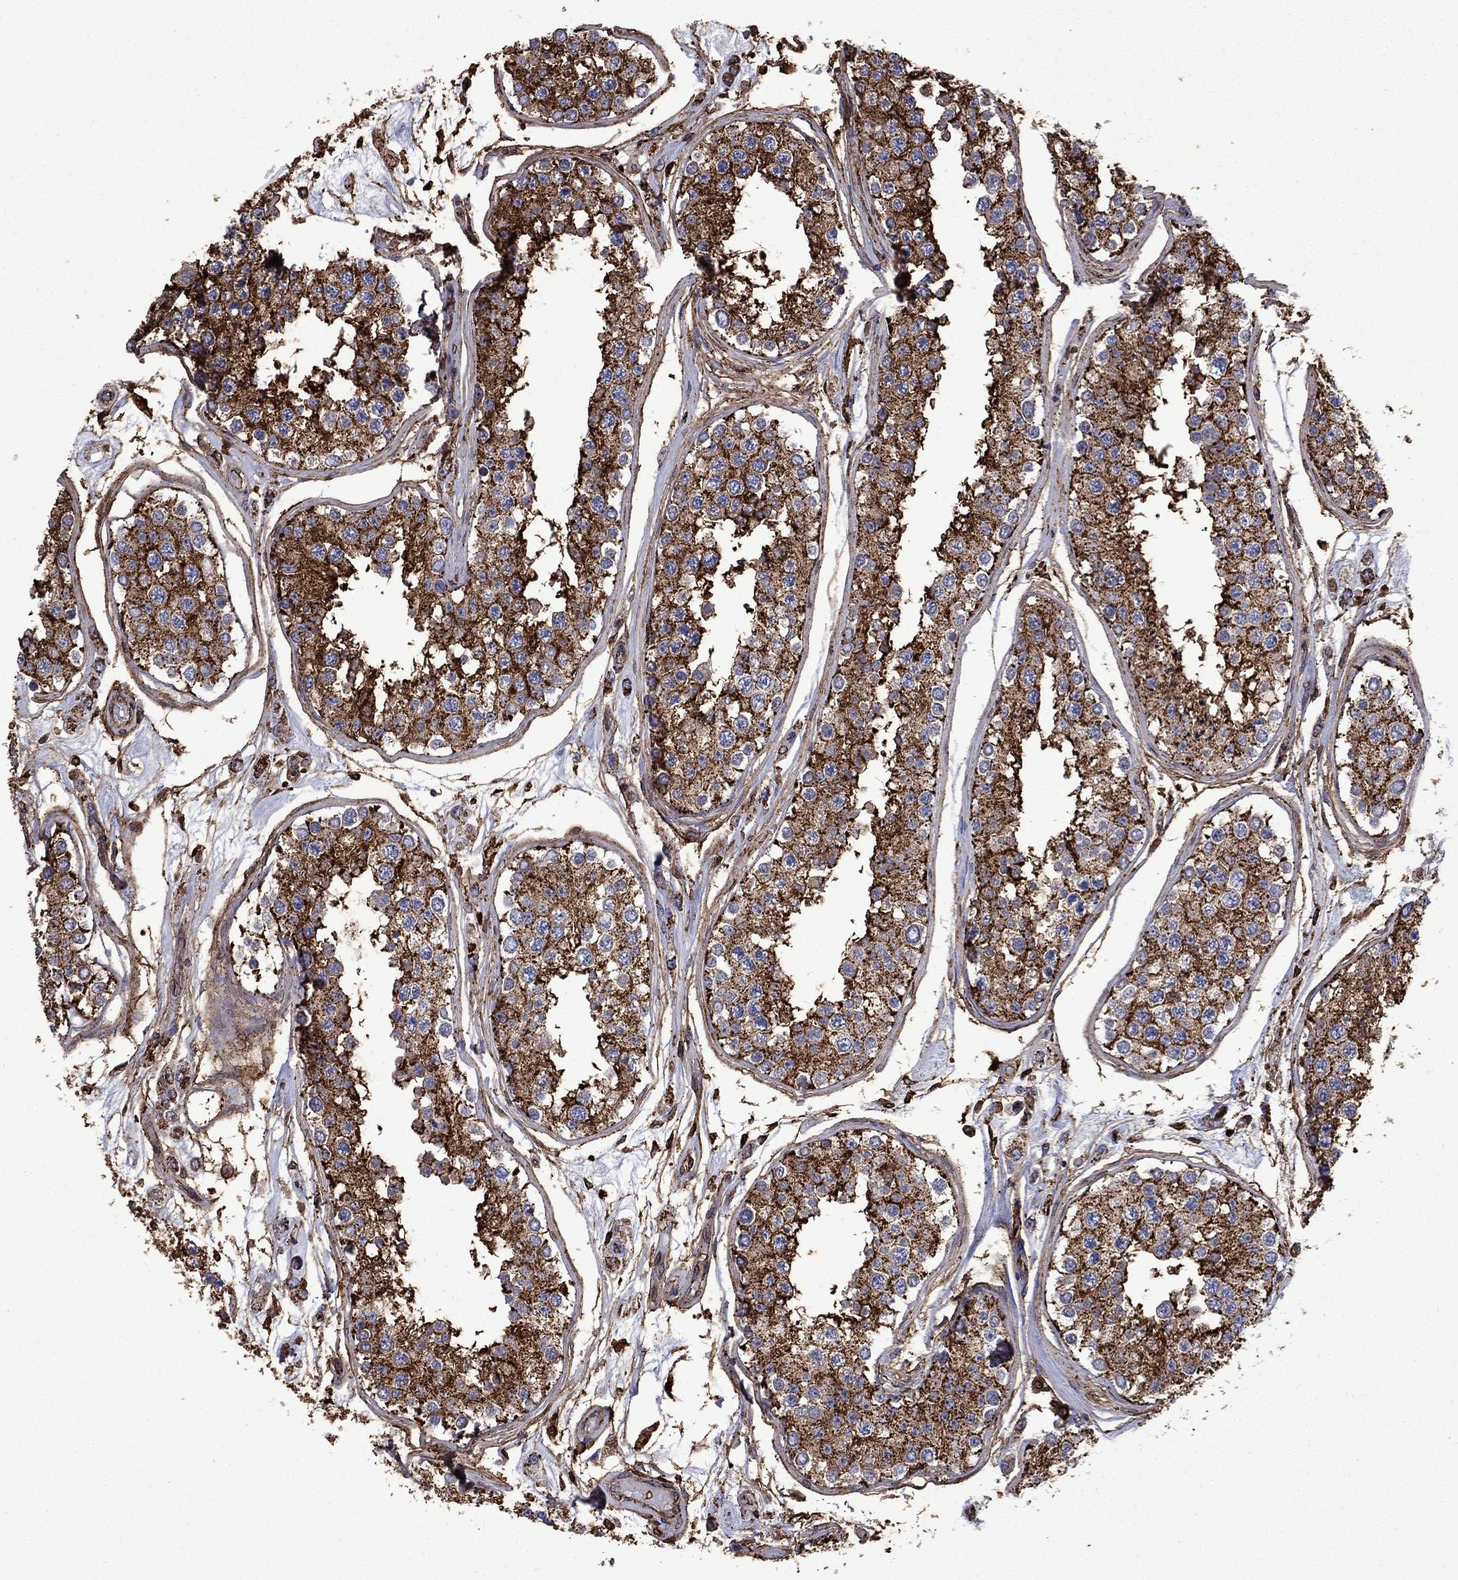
{"staining": {"intensity": "strong", "quantity": ">75%", "location": "cytoplasmic/membranous"}, "tissue": "testis", "cell_type": "Cells in seminiferous ducts", "image_type": "normal", "snomed": [{"axis": "morphology", "description": "Normal tissue, NOS"}, {"axis": "topography", "description": "Testis"}], "caption": "Brown immunohistochemical staining in benign human testis demonstrates strong cytoplasmic/membranous positivity in about >75% of cells in seminiferous ducts.", "gene": "PLAU", "patient": {"sex": "male", "age": 25}}